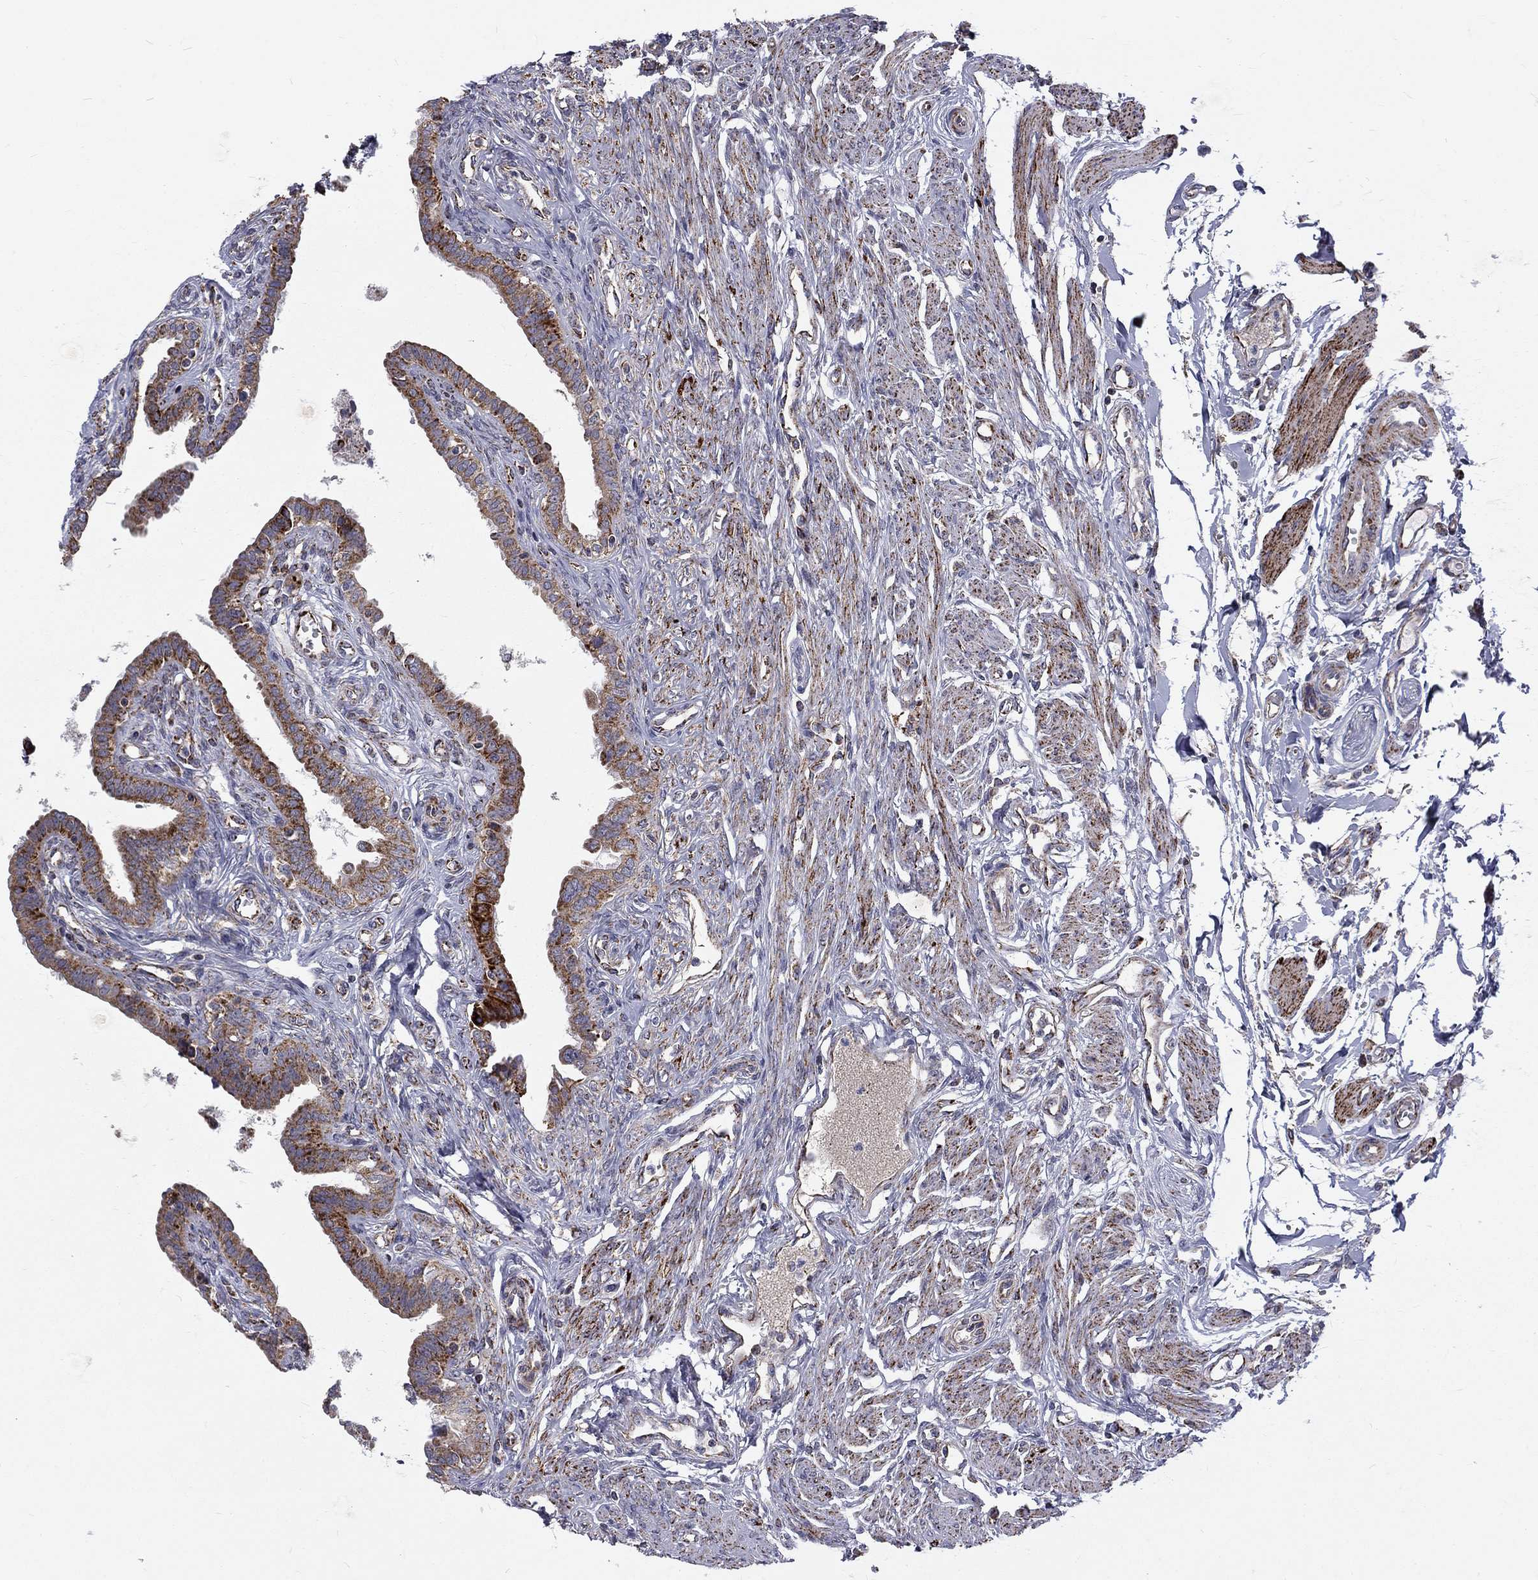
{"staining": {"intensity": "strong", "quantity": ">75%", "location": "cytoplasmic/membranous"}, "tissue": "fallopian tube", "cell_type": "Glandular cells", "image_type": "normal", "snomed": [{"axis": "morphology", "description": "Normal tissue, NOS"}, {"axis": "morphology", "description": "Carcinoma, endometroid"}, {"axis": "topography", "description": "Fallopian tube"}, {"axis": "topography", "description": "Ovary"}], "caption": "Immunohistochemical staining of benign fallopian tube shows >75% levels of strong cytoplasmic/membranous protein expression in approximately >75% of glandular cells. (DAB (3,3'-diaminobenzidine) IHC with brightfield microscopy, high magnification).", "gene": "ALDH1B1", "patient": {"sex": "female", "age": 42}}